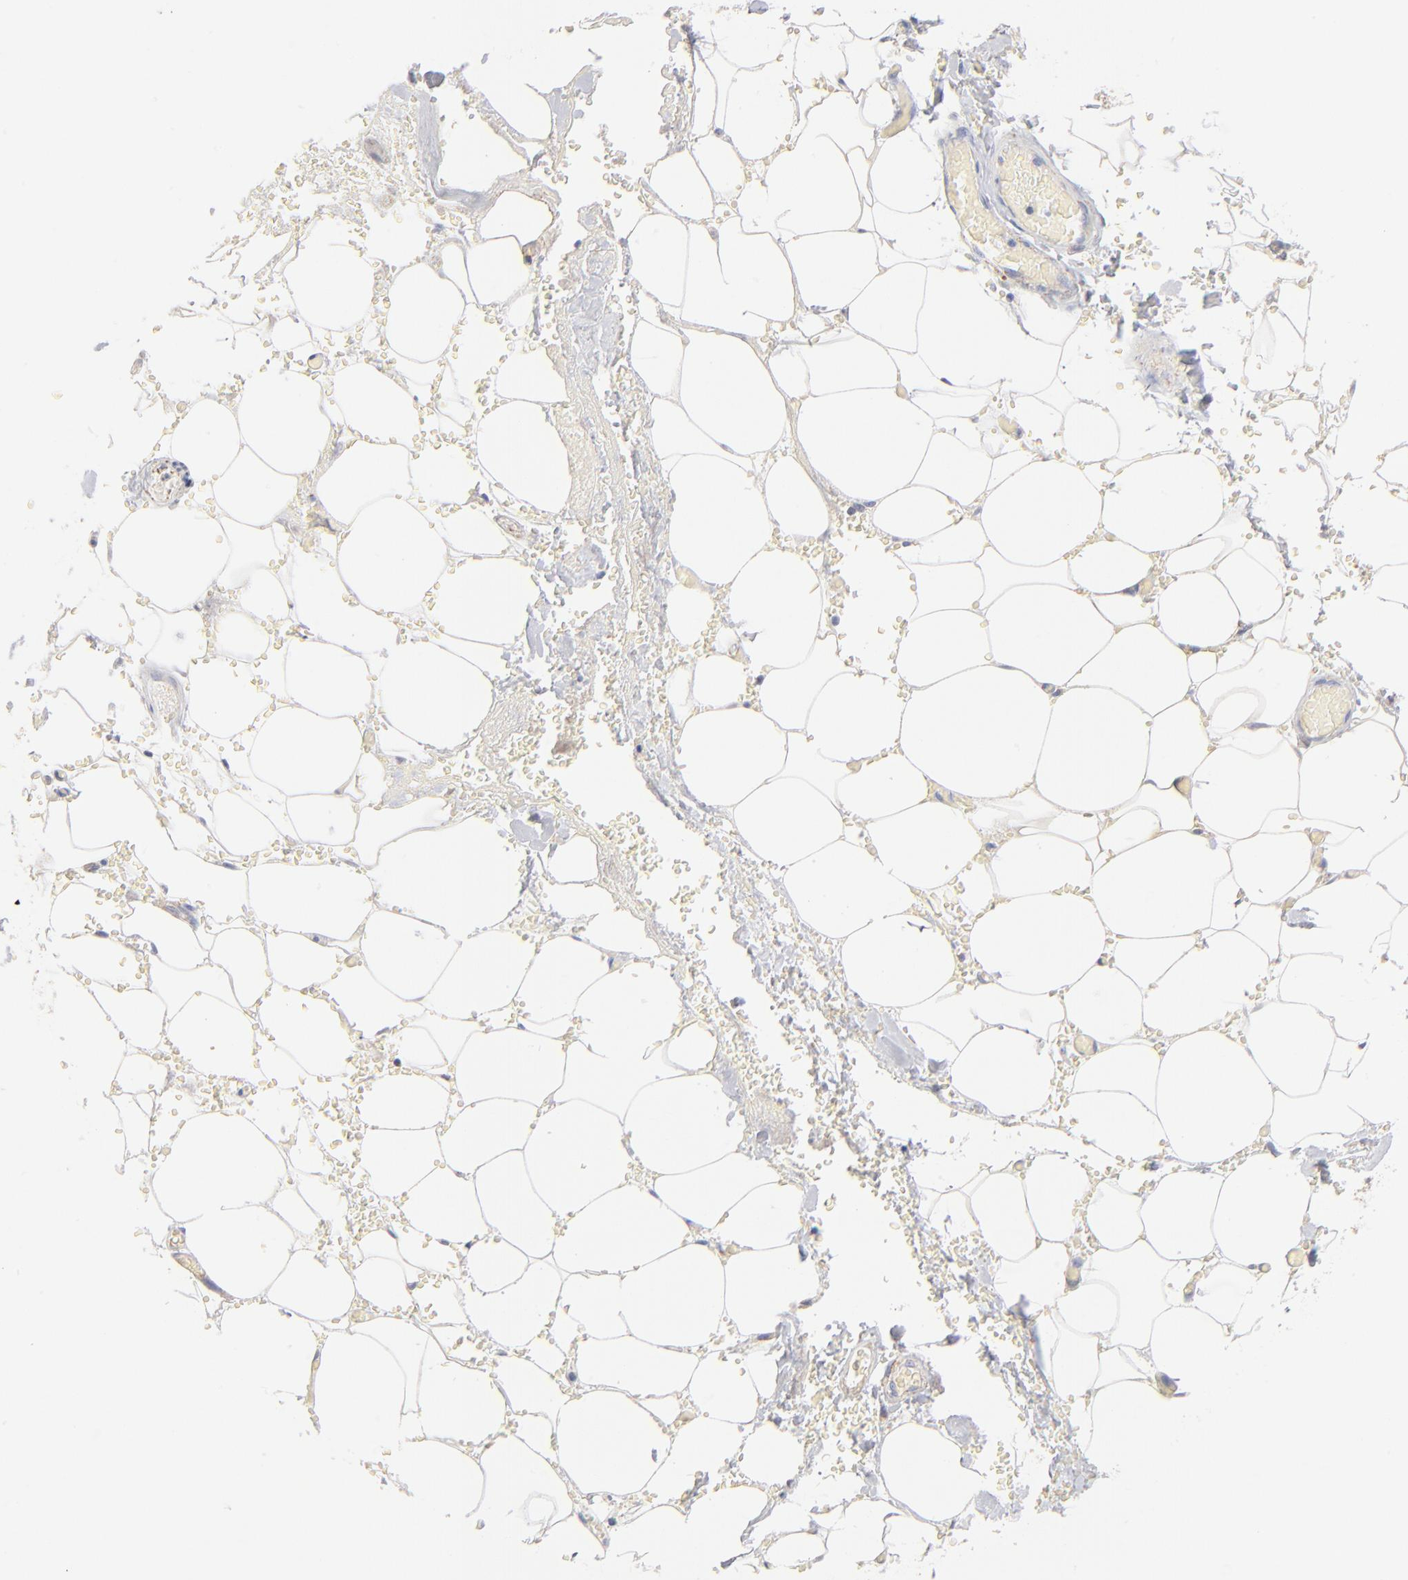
{"staining": {"intensity": "negative", "quantity": "none", "location": "none"}, "tissue": "adipose tissue", "cell_type": "Adipocytes", "image_type": "normal", "snomed": [{"axis": "morphology", "description": "Normal tissue, NOS"}, {"axis": "morphology", "description": "Cholangiocarcinoma"}, {"axis": "topography", "description": "Liver"}, {"axis": "topography", "description": "Peripheral nerve tissue"}], "caption": "Immunohistochemical staining of normal adipose tissue displays no significant expression in adipocytes. Nuclei are stained in blue.", "gene": "DLAT", "patient": {"sex": "male", "age": 50}}